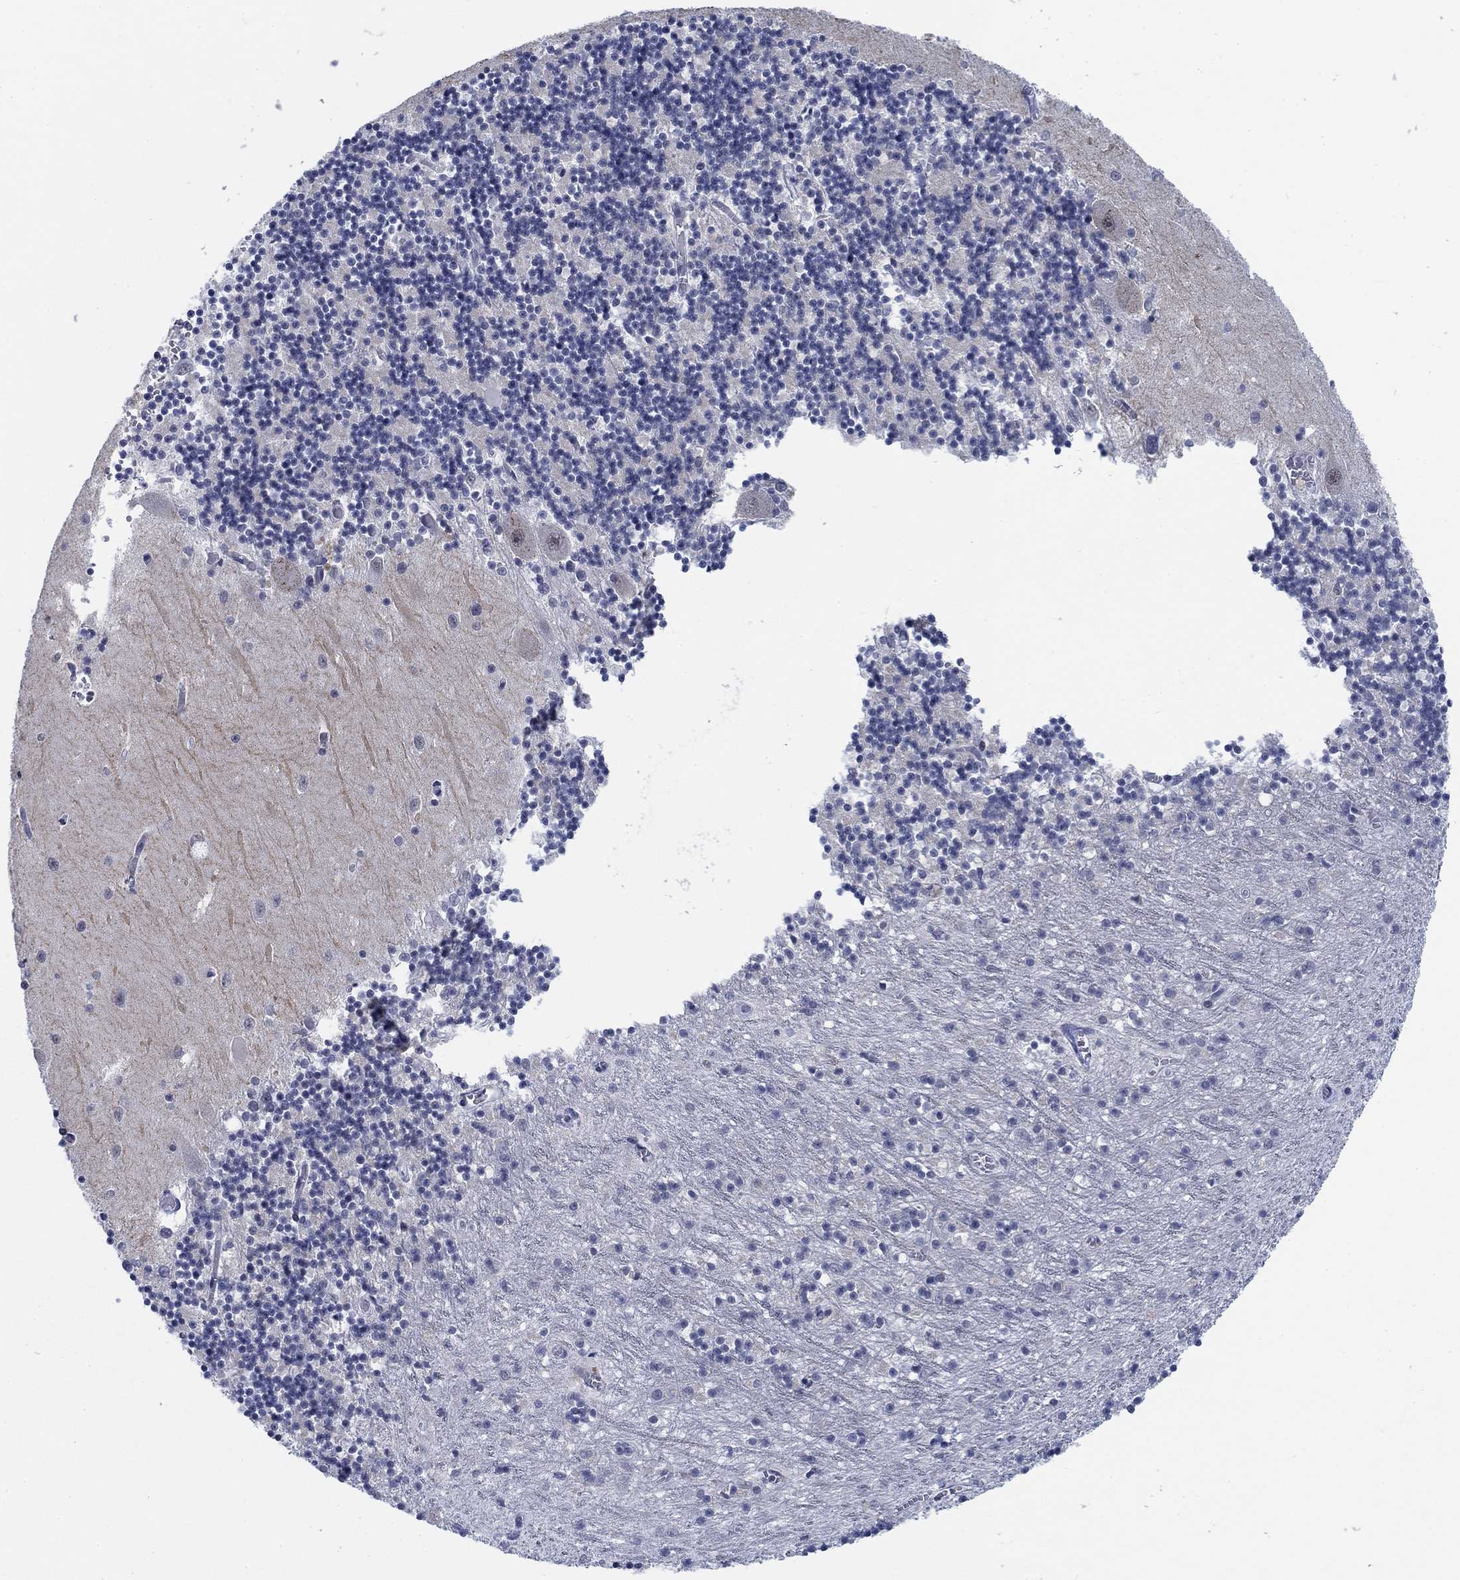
{"staining": {"intensity": "negative", "quantity": "none", "location": "none"}, "tissue": "cerebellum", "cell_type": "Cells in granular layer", "image_type": "normal", "snomed": [{"axis": "morphology", "description": "Normal tissue, NOS"}, {"axis": "topography", "description": "Cerebellum"}], "caption": "High power microscopy photomicrograph of an IHC photomicrograph of normal cerebellum, revealing no significant expression in cells in granular layer.", "gene": "NEU3", "patient": {"sex": "female", "age": 64}}